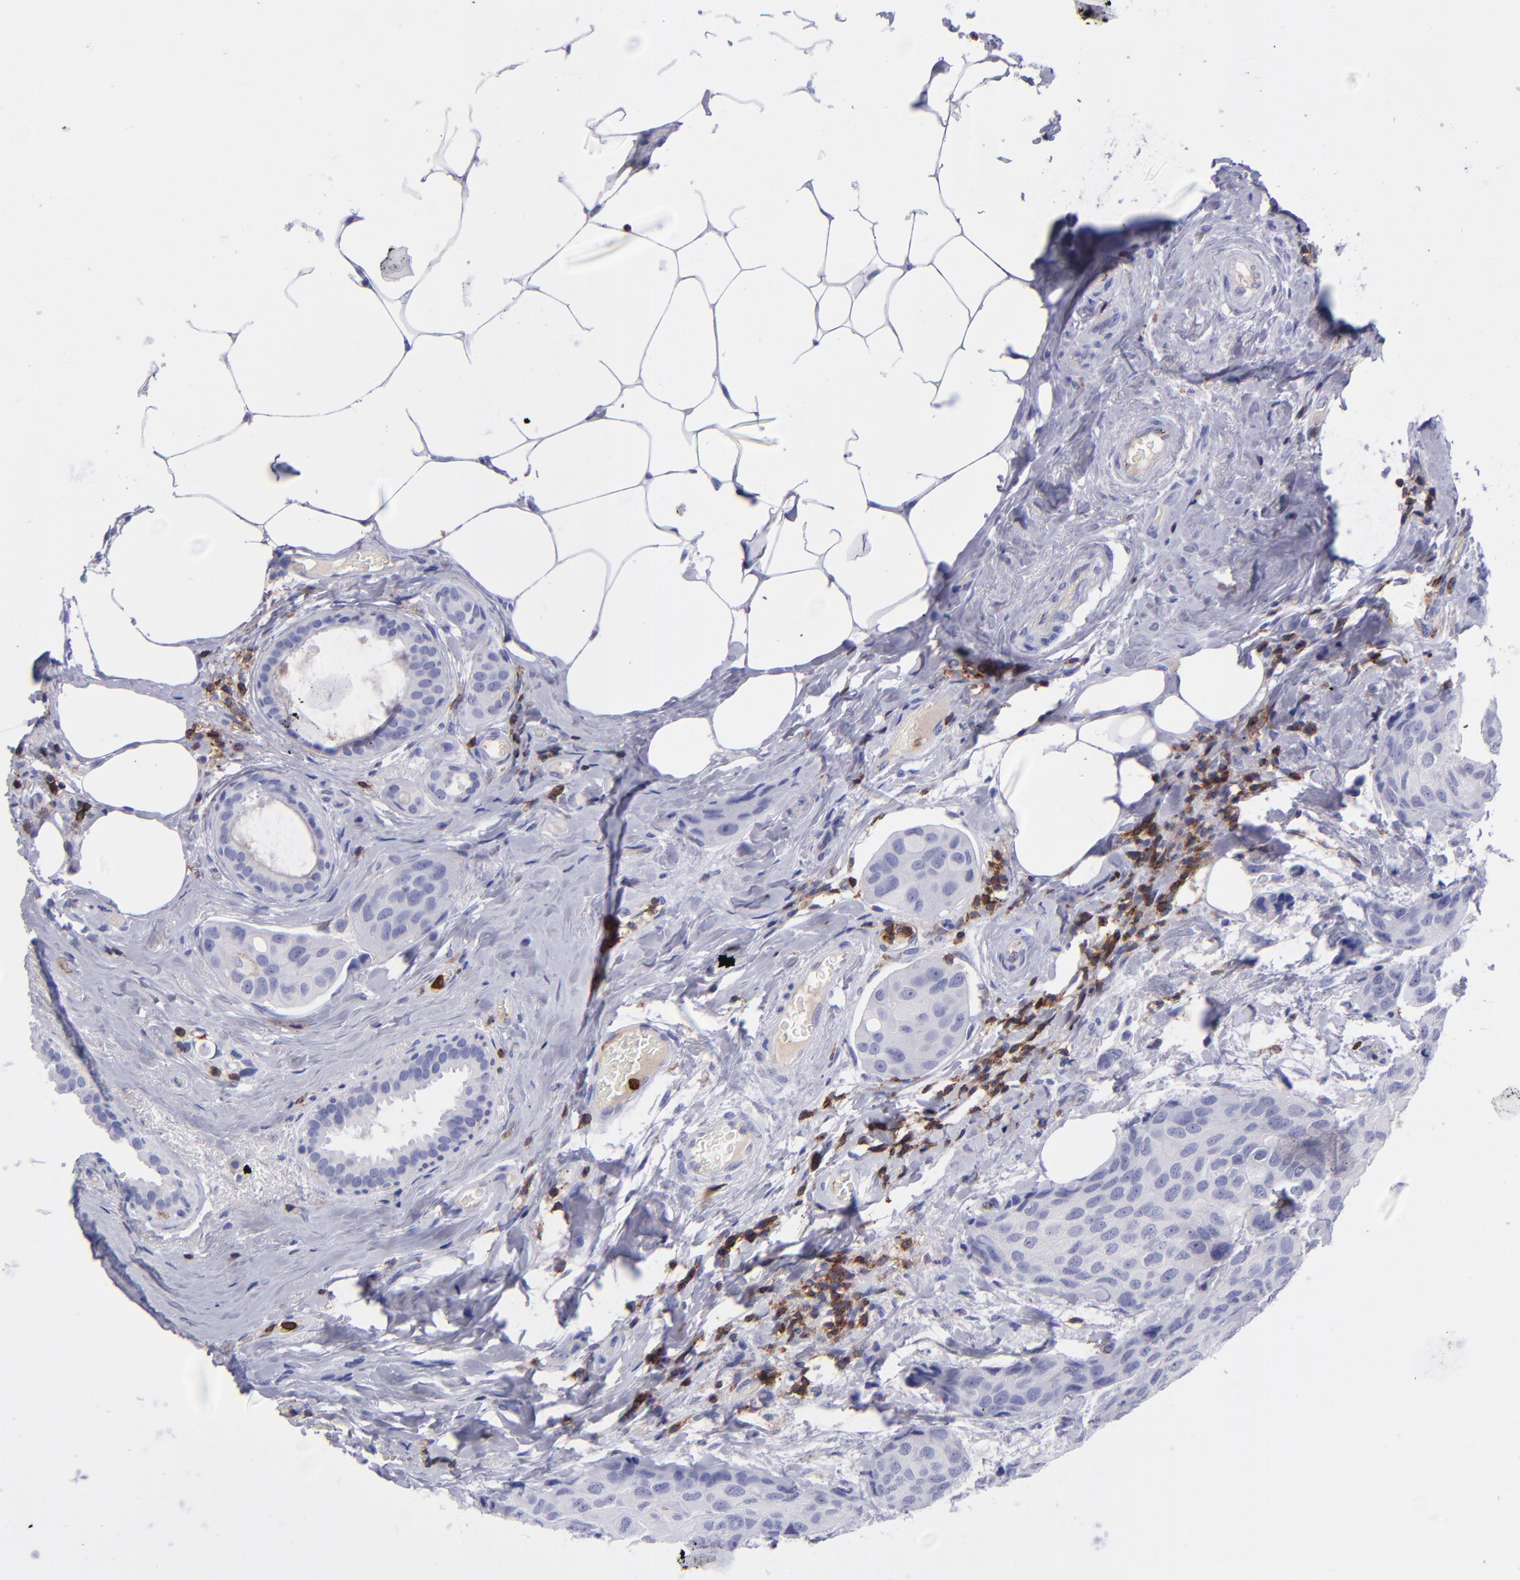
{"staining": {"intensity": "negative", "quantity": "none", "location": "none"}, "tissue": "breast cancer", "cell_type": "Tumor cells", "image_type": "cancer", "snomed": [{"axis": "morphology", "description": "Duct carcinoma"}, {"axis": "topography", "description": "Breast"}], "caption": "Immunohistochemical staining of breast infiltrating ductal carcinoma demonstrates no significant staining in tumor cells.", "gene": "ICAM3", "patient": {"sex": "female", "age": 68}}